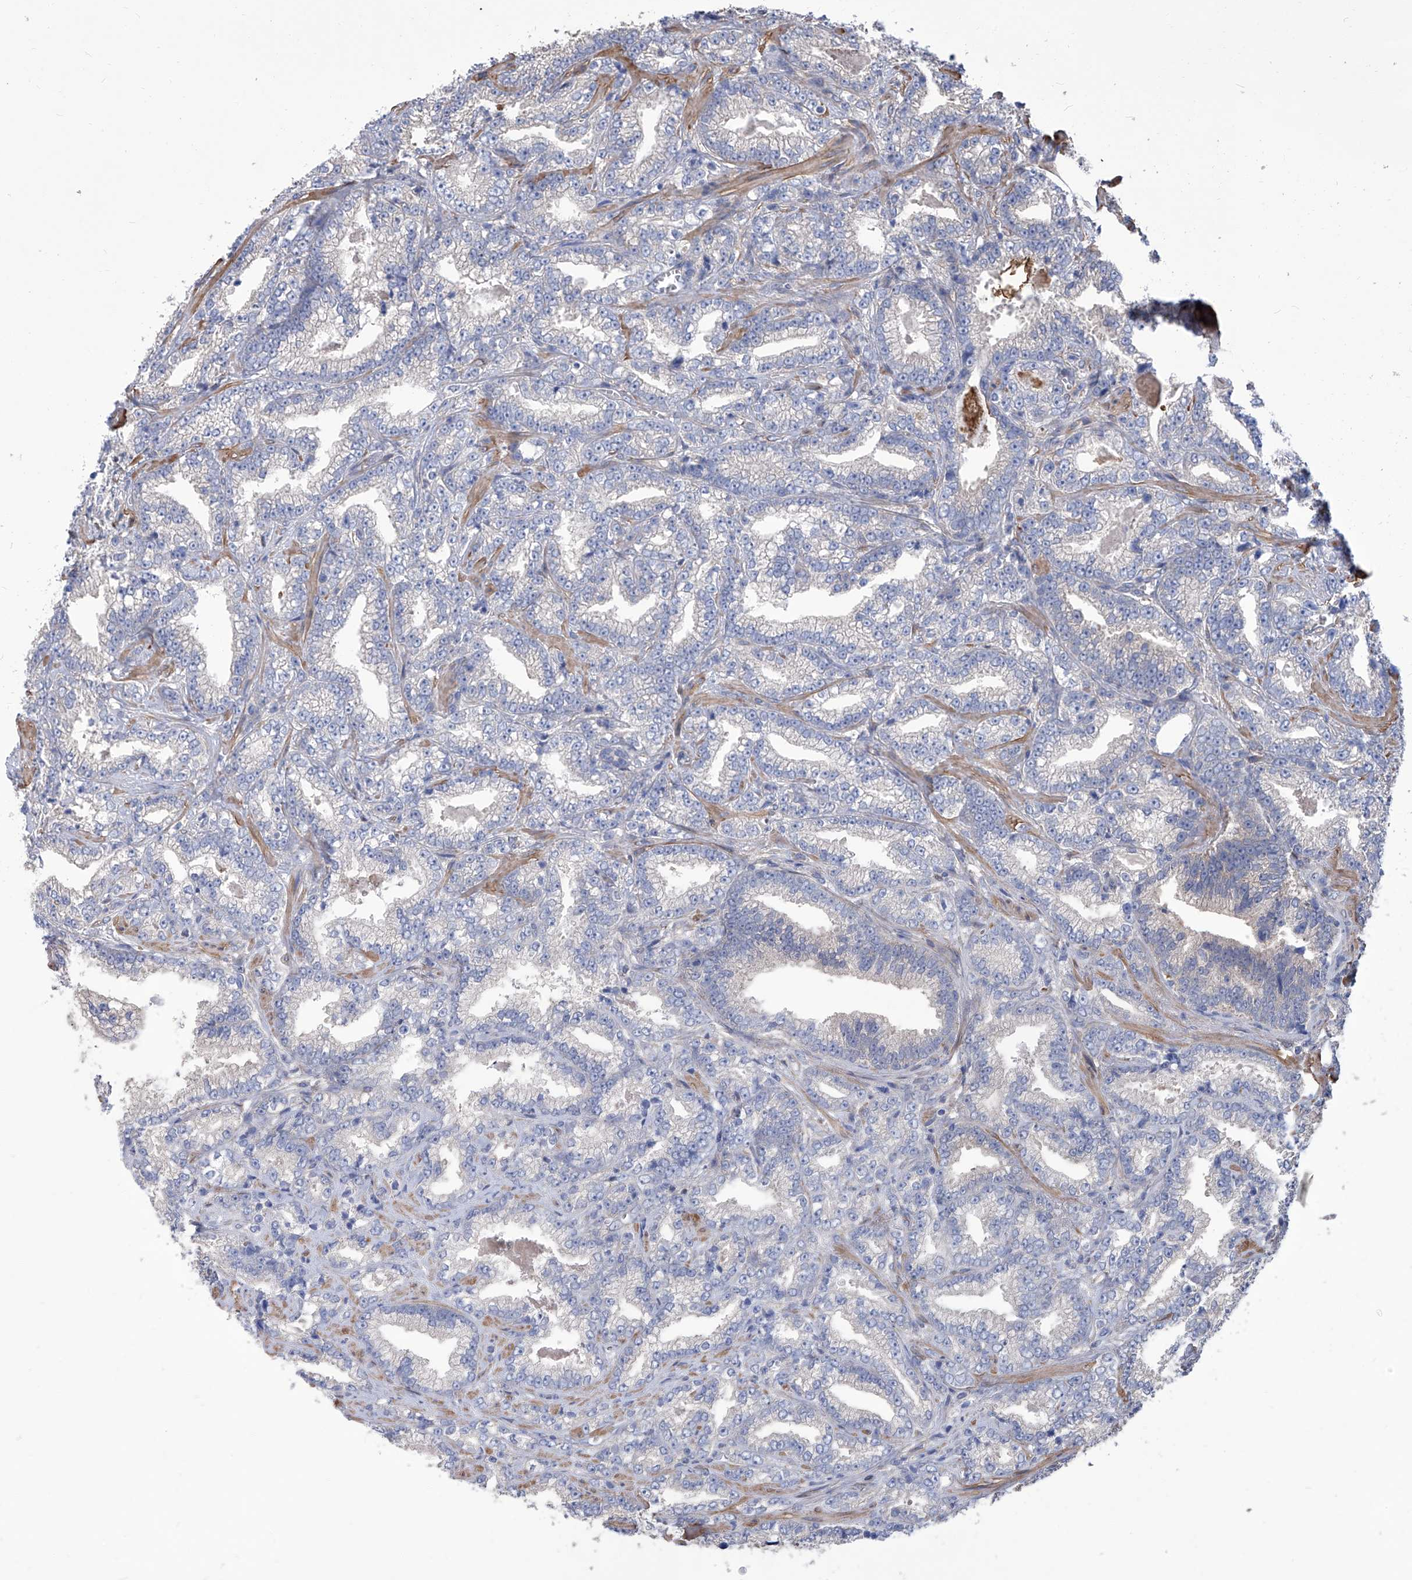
{"staining": {"intensity": "negative", "quantity": "none", "location": "none"}, "tissue": "prostate cancer", "cell_type": "Tumor cells", "image_type": "cancer", "snomed": [{"axis": "morphology", "description": "Adenocarcinoma, High grade"}, {"axis": "topography", "description": "Prostate and seminal vesicle, NOS"}], "caption": "This is an immunohistochemistry micrograph of human prostate cancer. There is no staining in tumor cells.", "gene": "SMS", "patient": {"sex": "male", "age": 67}}